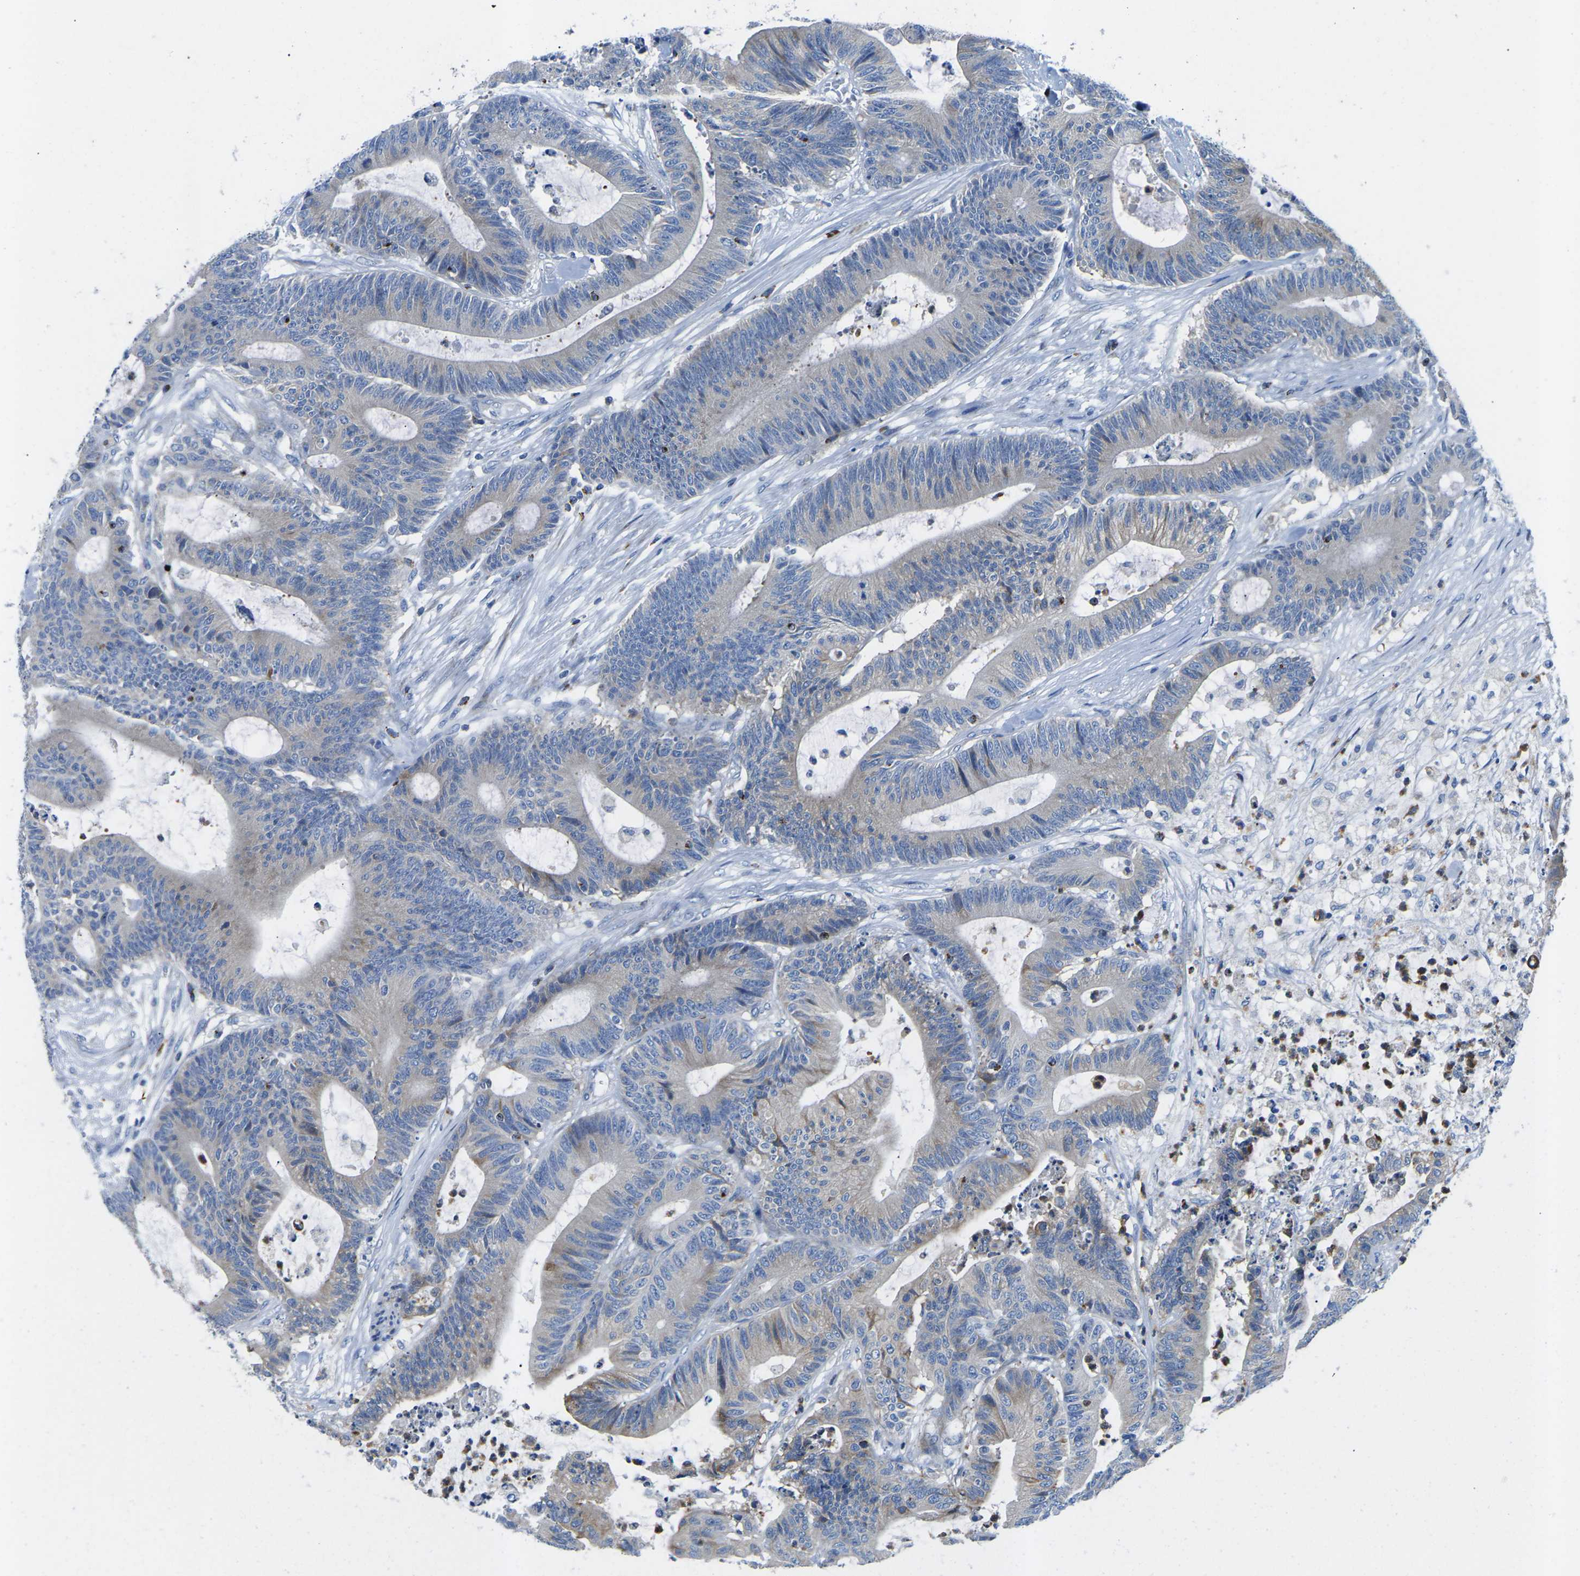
{"staining": {"intensity": "negative", "quantity": "none", "location": "none"}, "tissue": "colorectal cancer", "cell_type": "Tumor cells", "image_type": "cancer", "snomed": [{"axis": "morphology", "description": "Adenocarcinoma, NOS"}, {"axis": "topography", "description": "Colon"}], "caption": "A histopathology image of human adenocarcinoma (colorectal) is negative for staining in tumor cells.", "gene": "MC4R", "patient": {"sex": "female", "age": 84}}